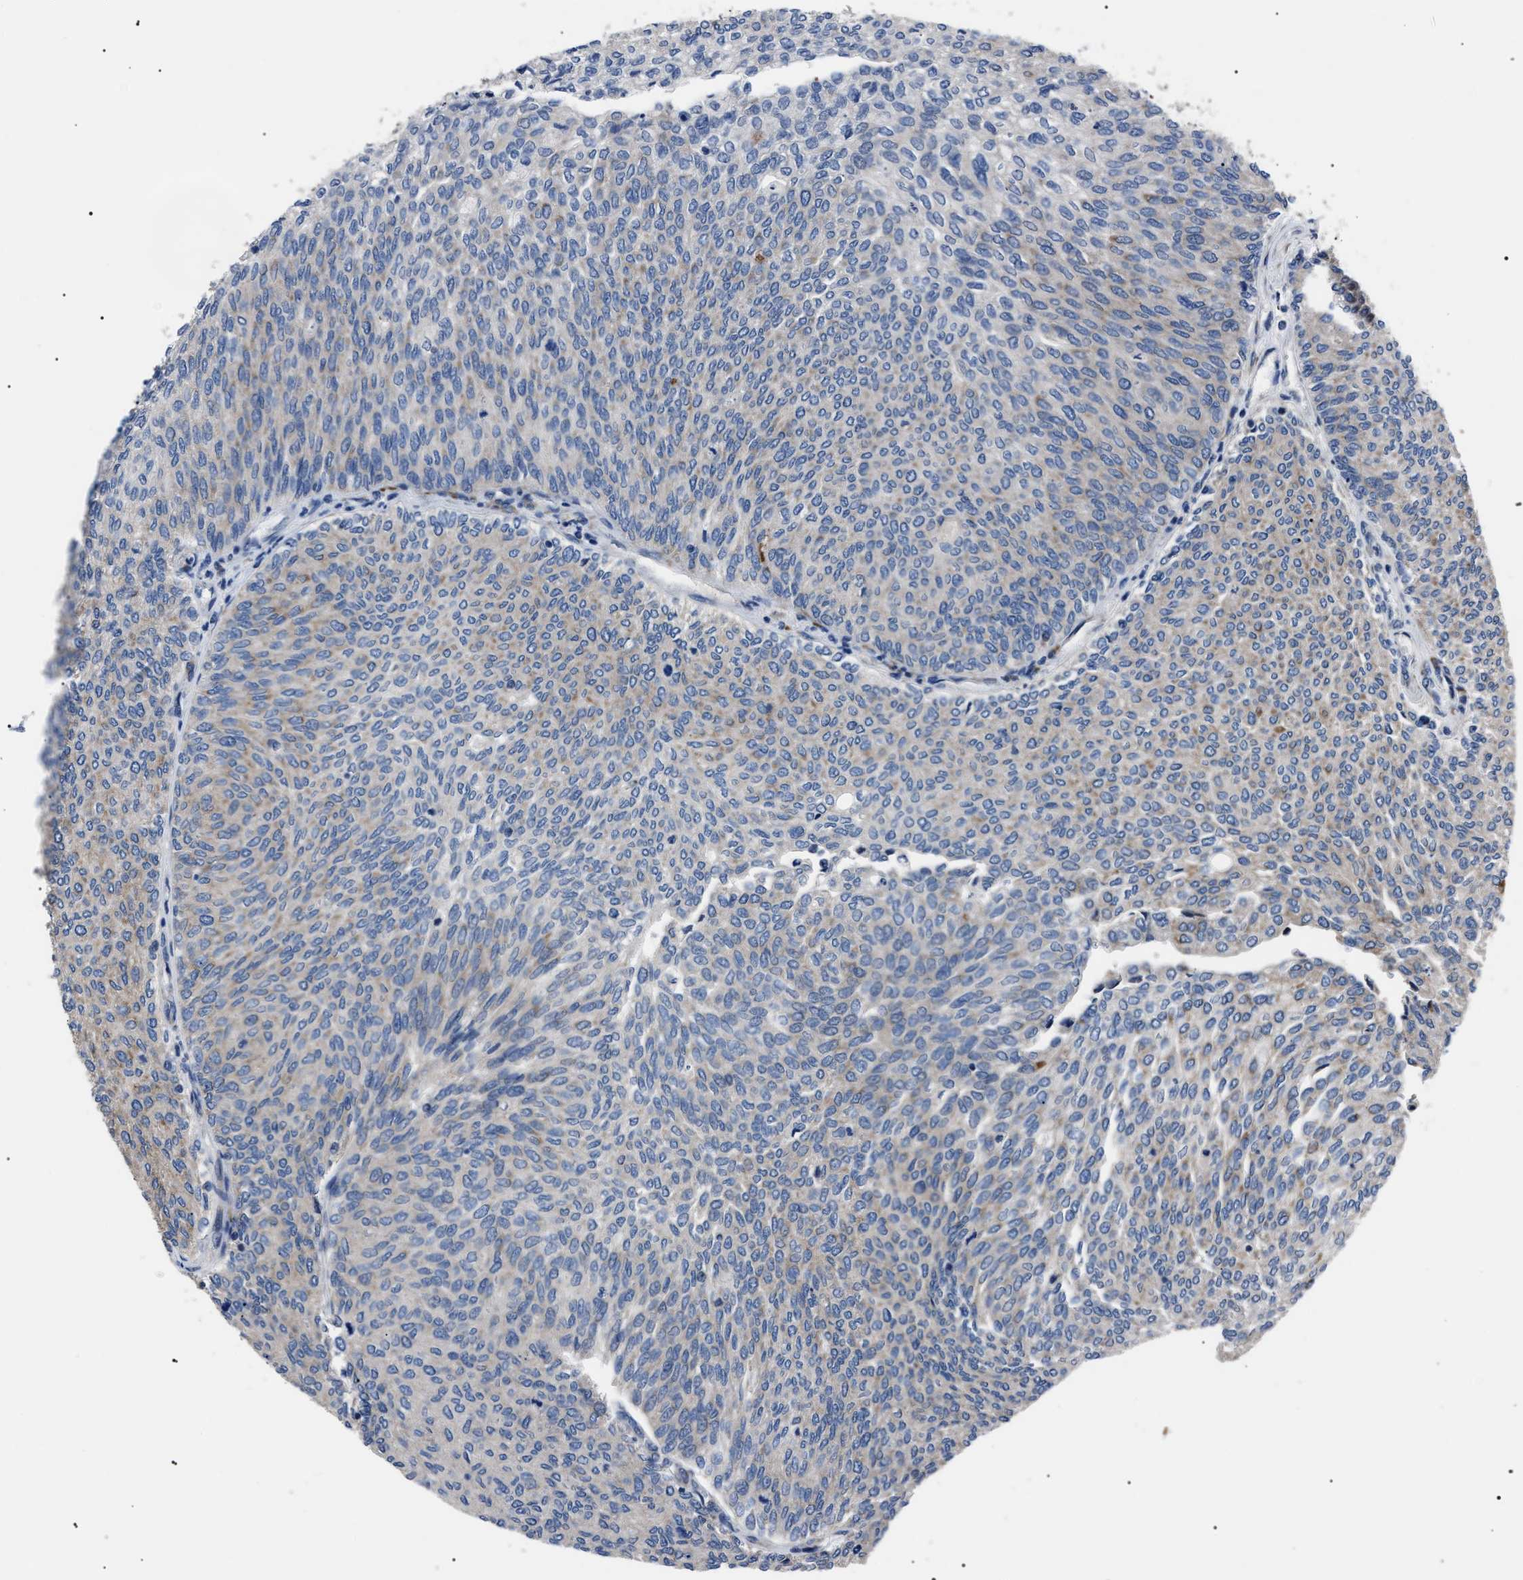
{"staining": {"intensity": "weak", "quantity": "<25%", "location": "cytoplasmic/membranous"}, "tissue": "urothelial cancer", "cell_type": "Tumor cells", "image_type": "cancer", "snomed": [{"axis": "morphology", "description": "Urothelial carcinoma, Low grade"}, {"axis": "topography", "description": "Urinary bladder"}], "caption": "A photomicrograph of human urothelial cancer is negative for staining in tumor cells.", "gene": "LRRC14", "patient": {"sex": "female", "age": 79}}